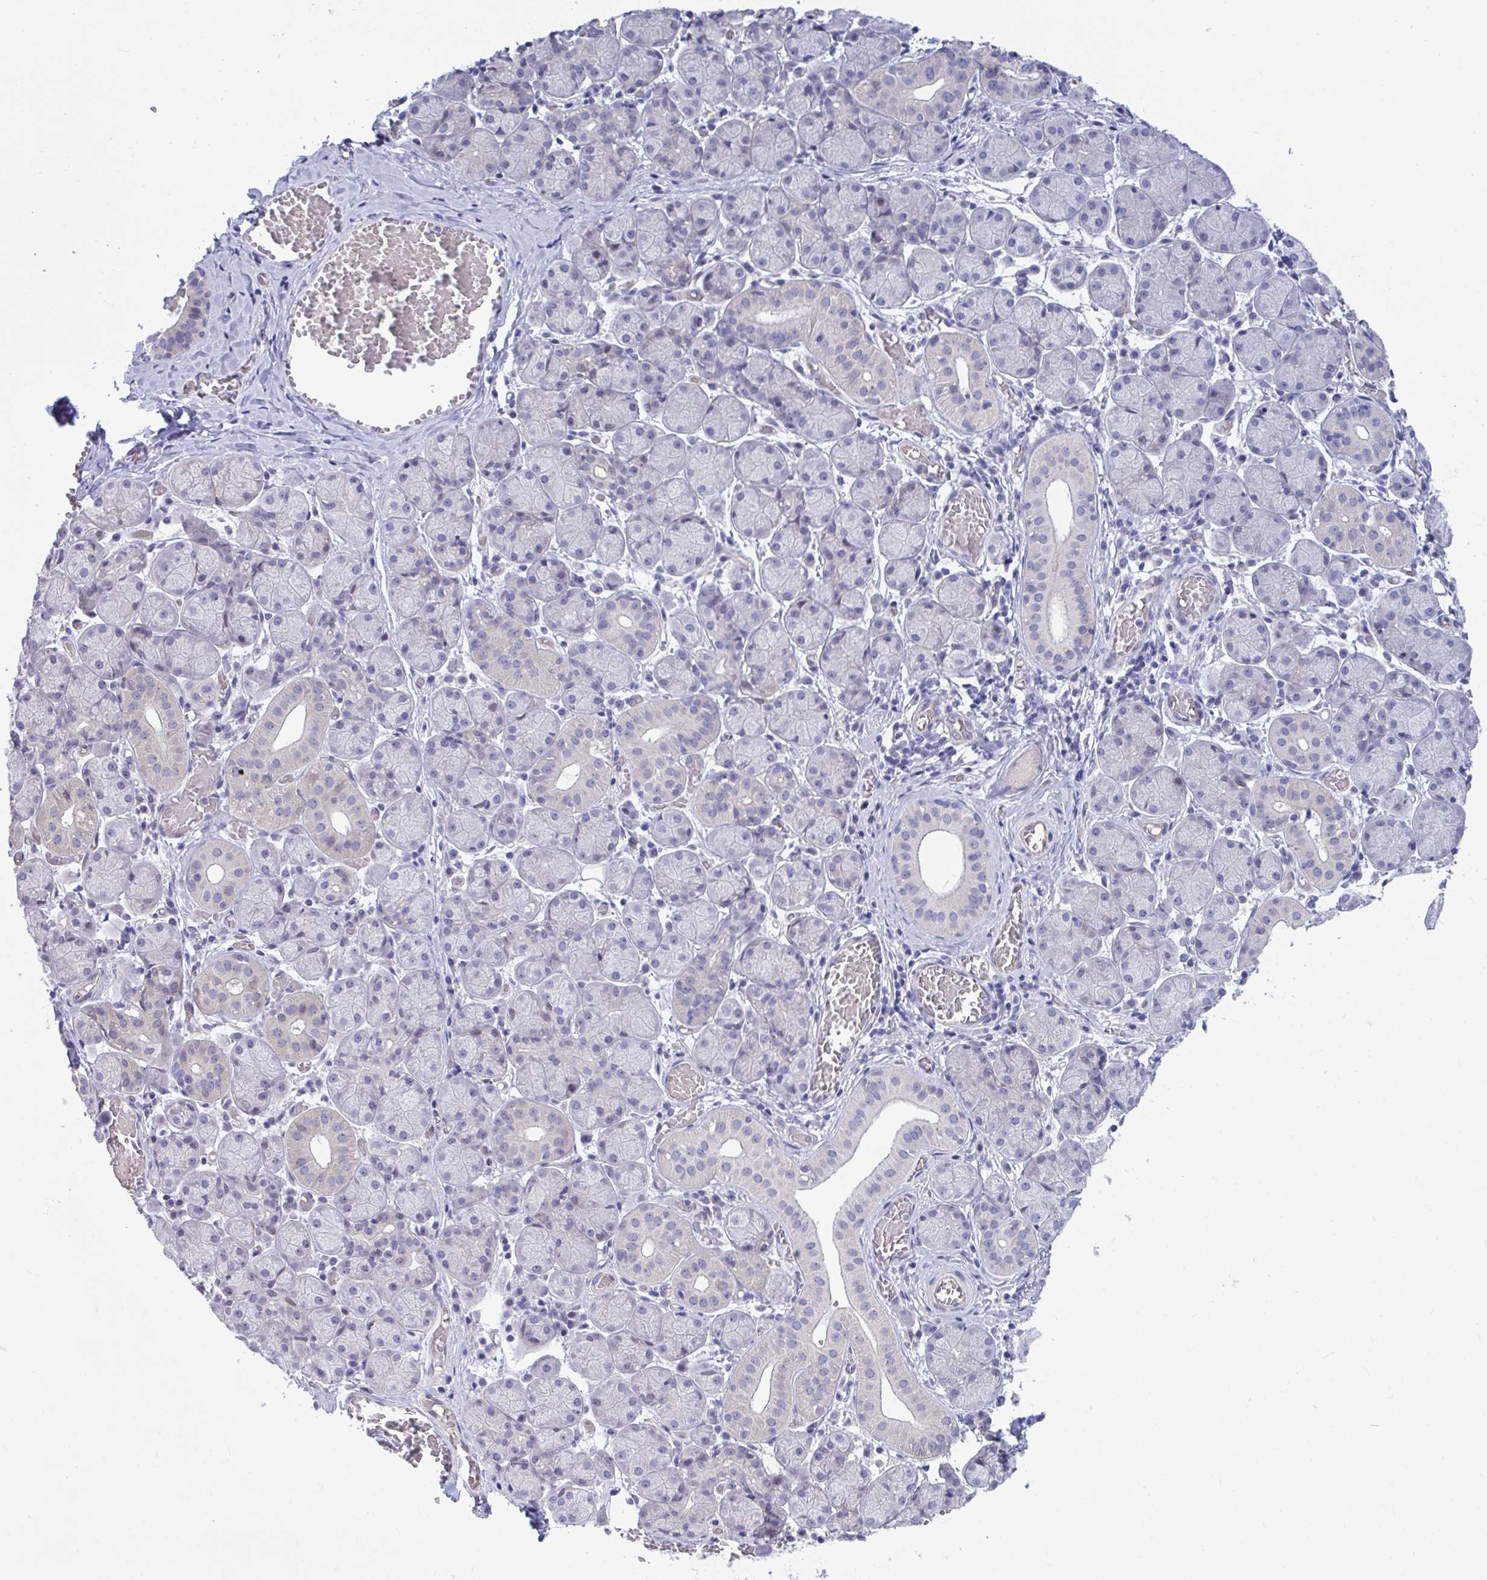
{"staining": {"intensity": "moderate", "quantity": "<25%", "location": "cytoplasmic/membranous,nuclear"}, "tissue": "salivary gland", "cell_type": "Glandular cells", "image_type": "normal", "snomed": [{"axis": "morphology", "description": "Normal tissue, NOS"}, {"axis": "topography", "description": "Salivary gland"}], "caption": "The micrograph exhibits a brown stain indicating the presence of a protein in the cytoplasmic/membranous,nuclear of glandular cells in salivary gland.", "gene": "CENPQ", "patient": {"sex": "female", "age": 24}}